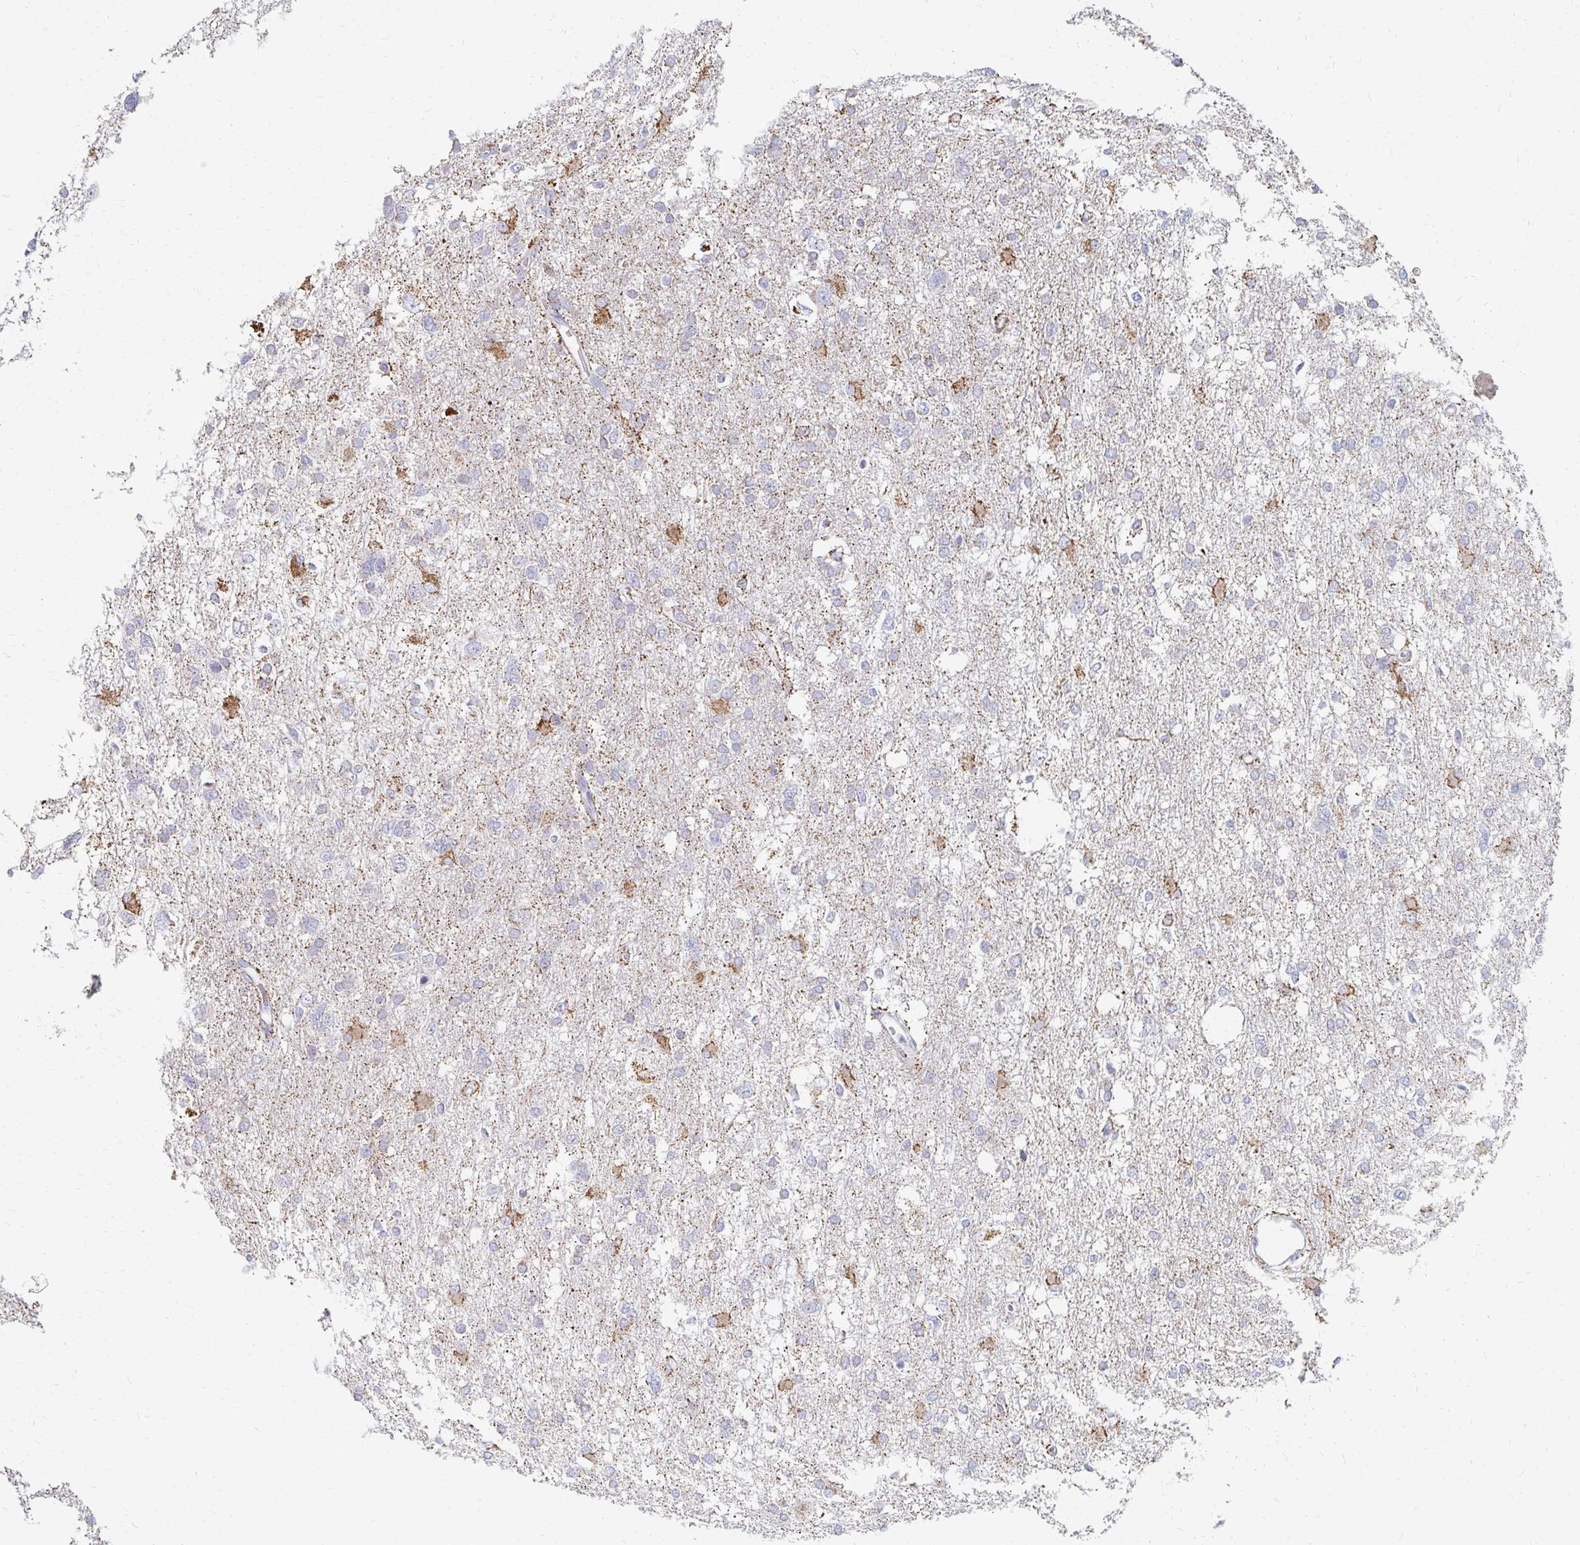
{"staining": {"intensity": "moderate", "quantity": "<25%", "location": "cytoplasmic/membranous"}, "tissue": "glioma", "cell_type": "Tumor cells", "image_type": "cancer", "snomed": [{"axis": "morphology", "description": "Glioma, malignant, High grade"}, {"axis": "topography", "description": "Brain"}], "caption": "Brown immunohistochemical staining in malignant glioma (high-grade) demonstrates moderate cytoplasmic/membranous expression in about <25% of tumor cells.", "gene": "OR10V1", "patient": {"sex": "male", "age": 61}}